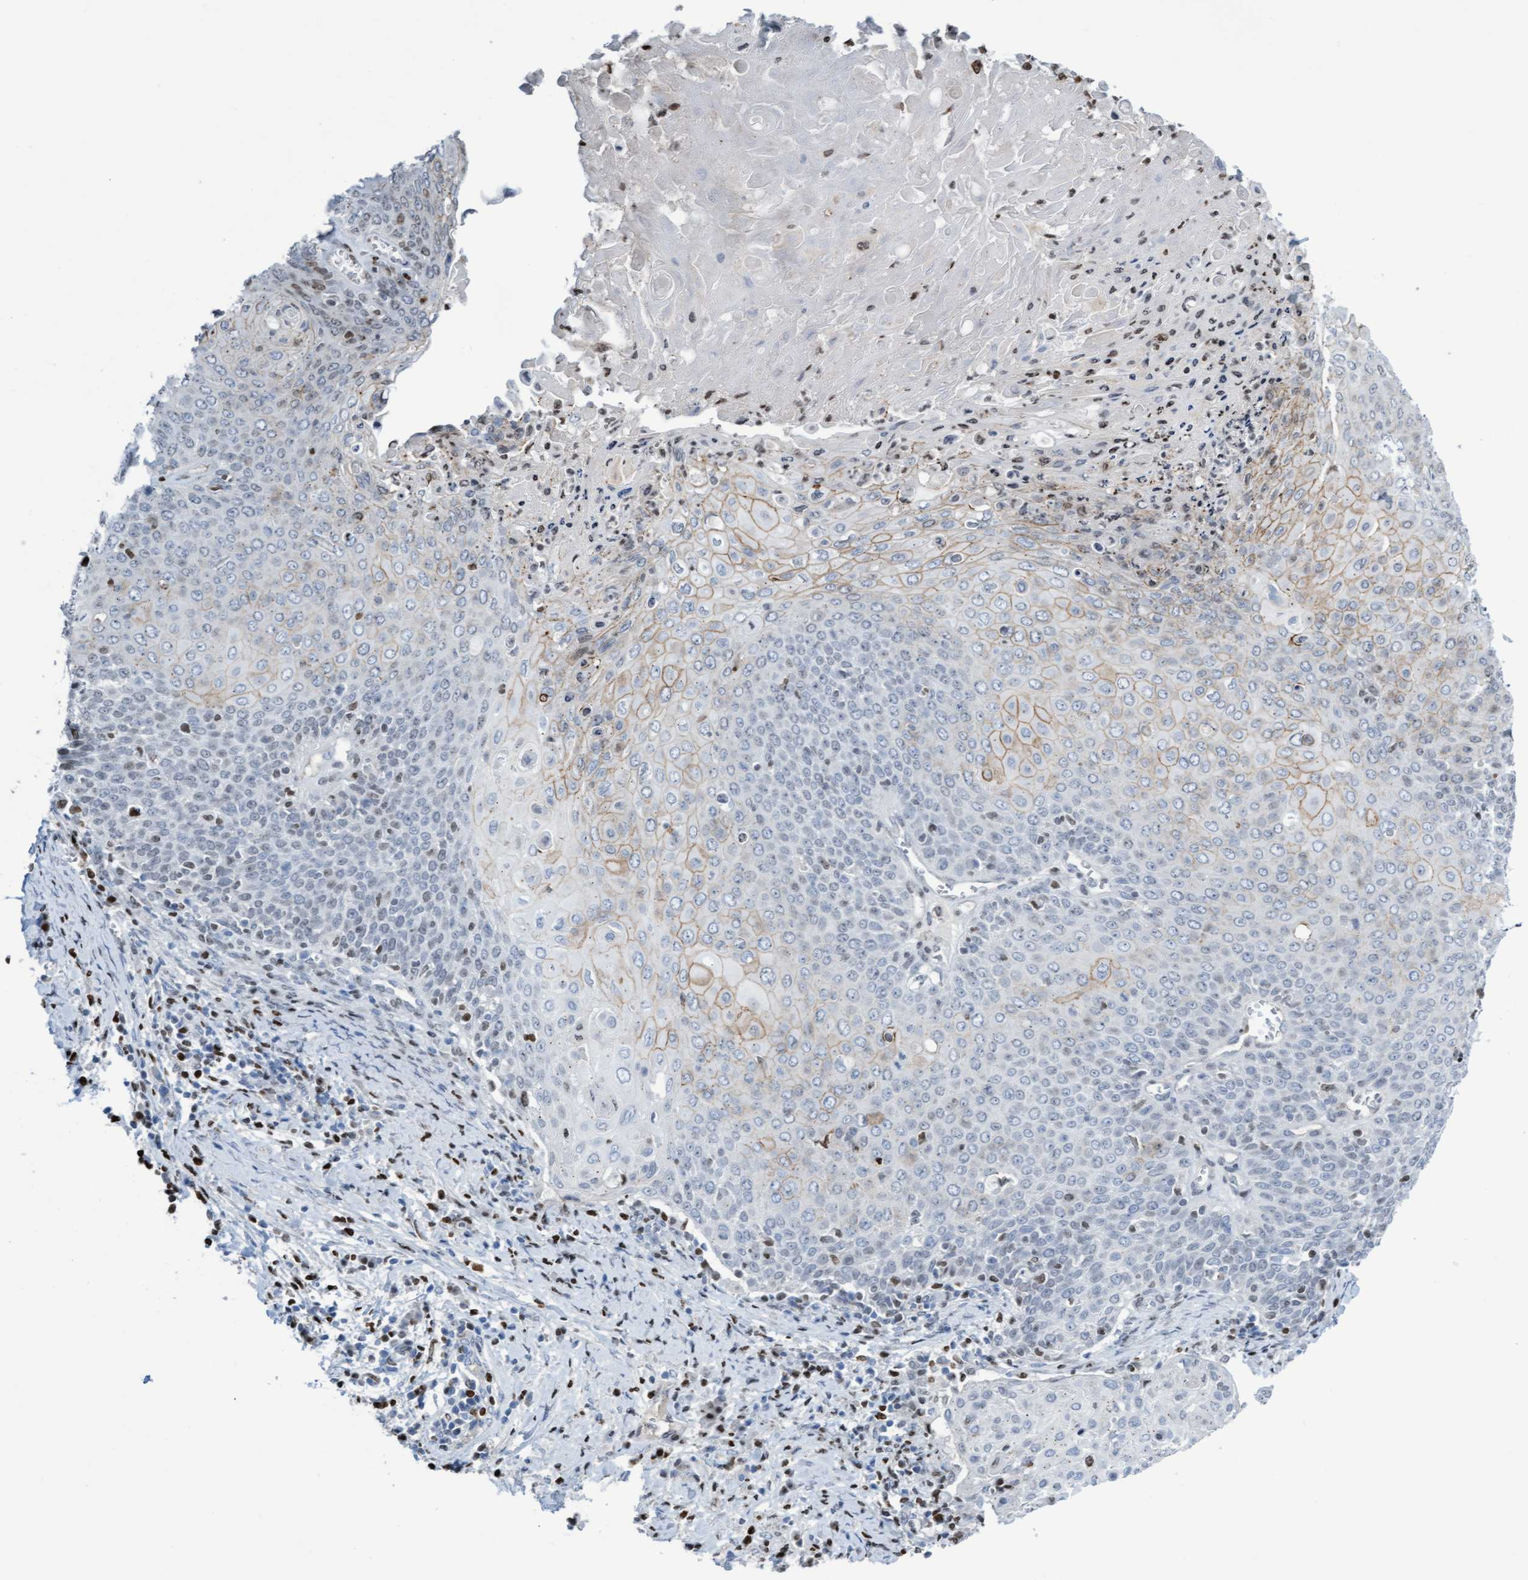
{"staining": {"intensity": "moderate", "quantity": "<25%", "location": "cytoplasmic/membranous,nuclear"}, "tissue": "cervical cancer", "cell_type": "Tumor cells", "image_type": "cancer", "snomed": [{"axis": "morphology", "description": "Squamous cell carcinoma, NOS"}, {"axis": "topography", "description": "Cervix"}], "caption": "Immunohistochemical staining of human cervical squamous cell carcinoma demonstrates low levels of moderate cytoplasmic/membranous and nuclear staining in about <25% of tumor cells.", "gene": "CBX2", "patient": {"sex": "female", "age": 39}}